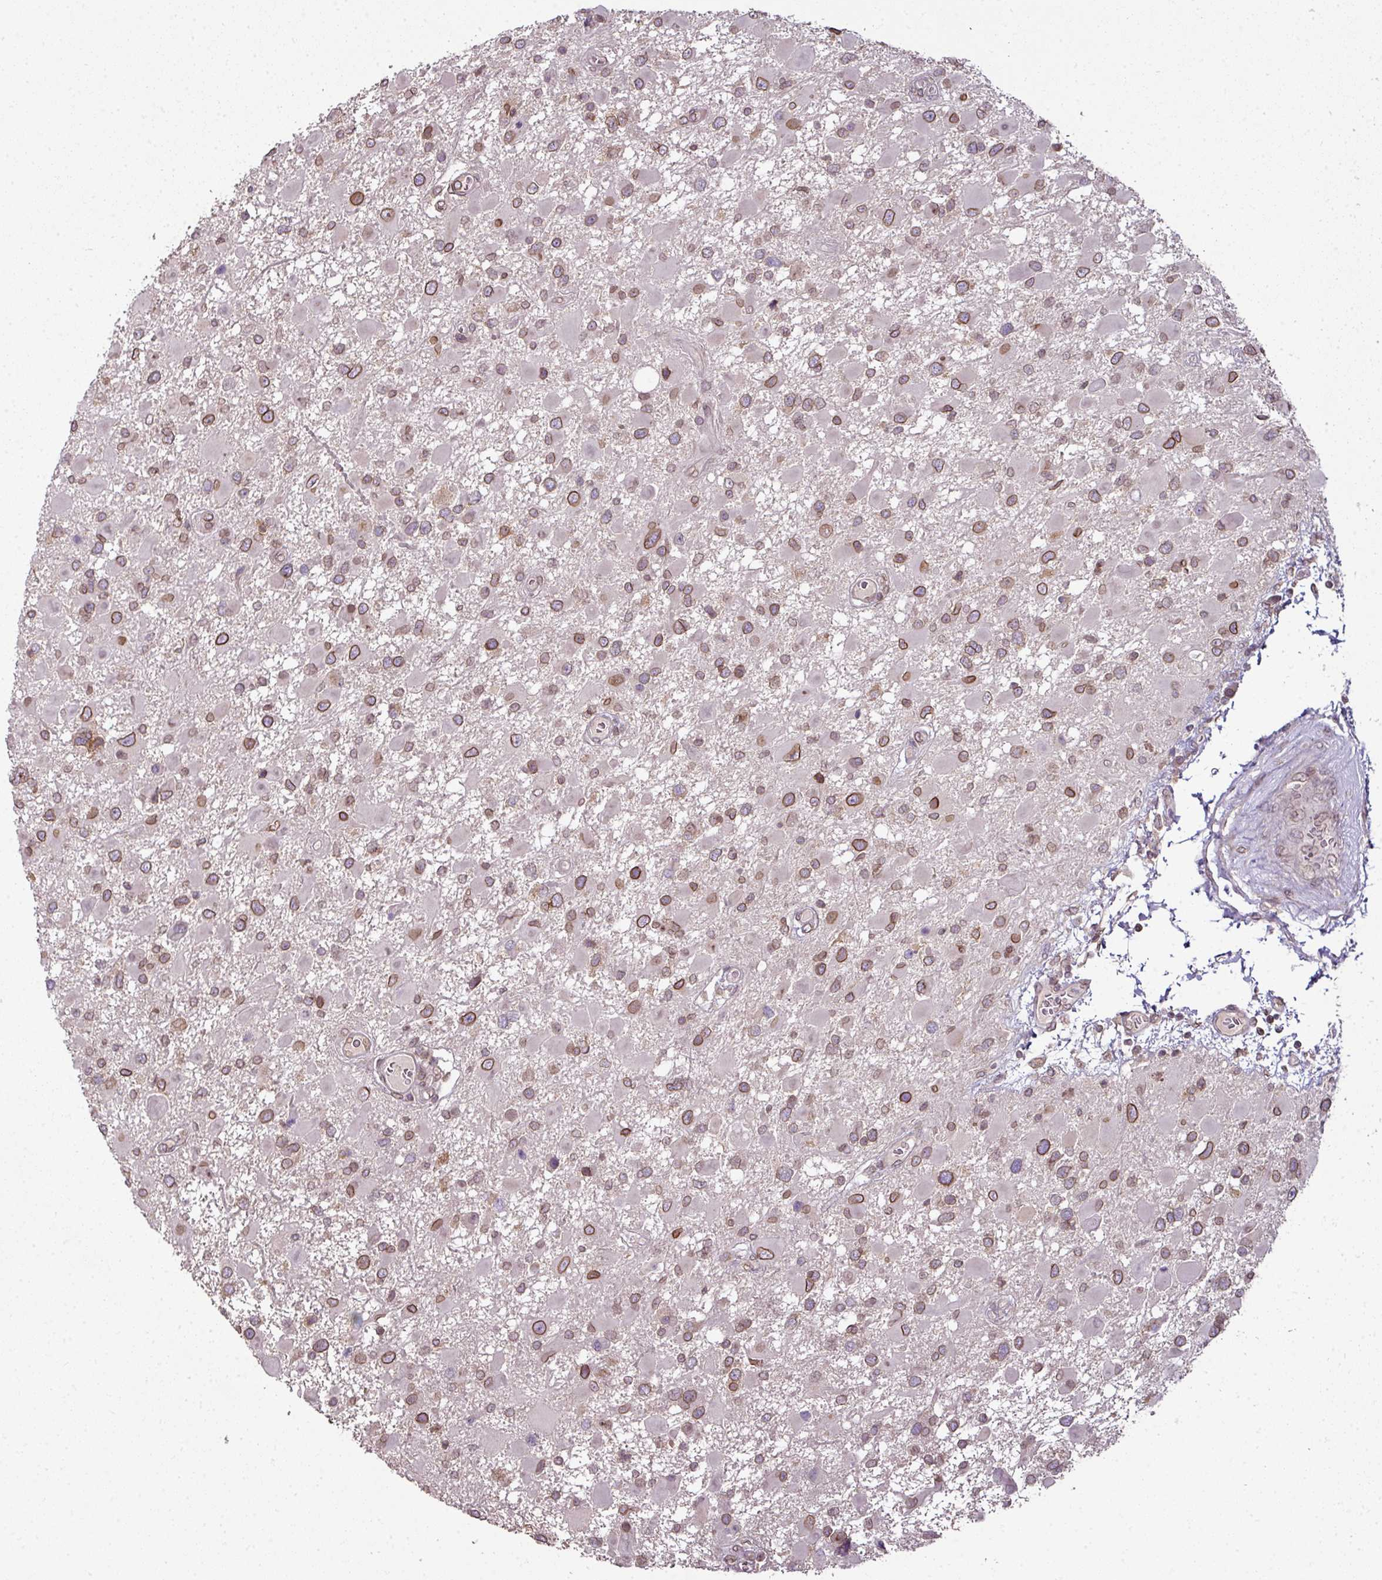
{"staining": {"intensity": "moderate", "quantity": ">75%", "location": "cytoplasmic/membranous,nuclear"}, "tissue": "glioma", "cell_type": "Tumor cells", "image_type": "cancer", "snomed": [{"axis": "morphology", "description": "Glioma, malignant, High grade"}, {"axis": "topography", "description": "Brain"}], "caption": "Immunohistochemical staining of human glioma shows moderate cytoplasmic/membranous and nuclear protein expression in about >75% of tumor cells. (DAB IHC with brightfield microscopy, high magnification).", "gene": "RANGAP1", "patient": {"sex": "male", "age": 53}}